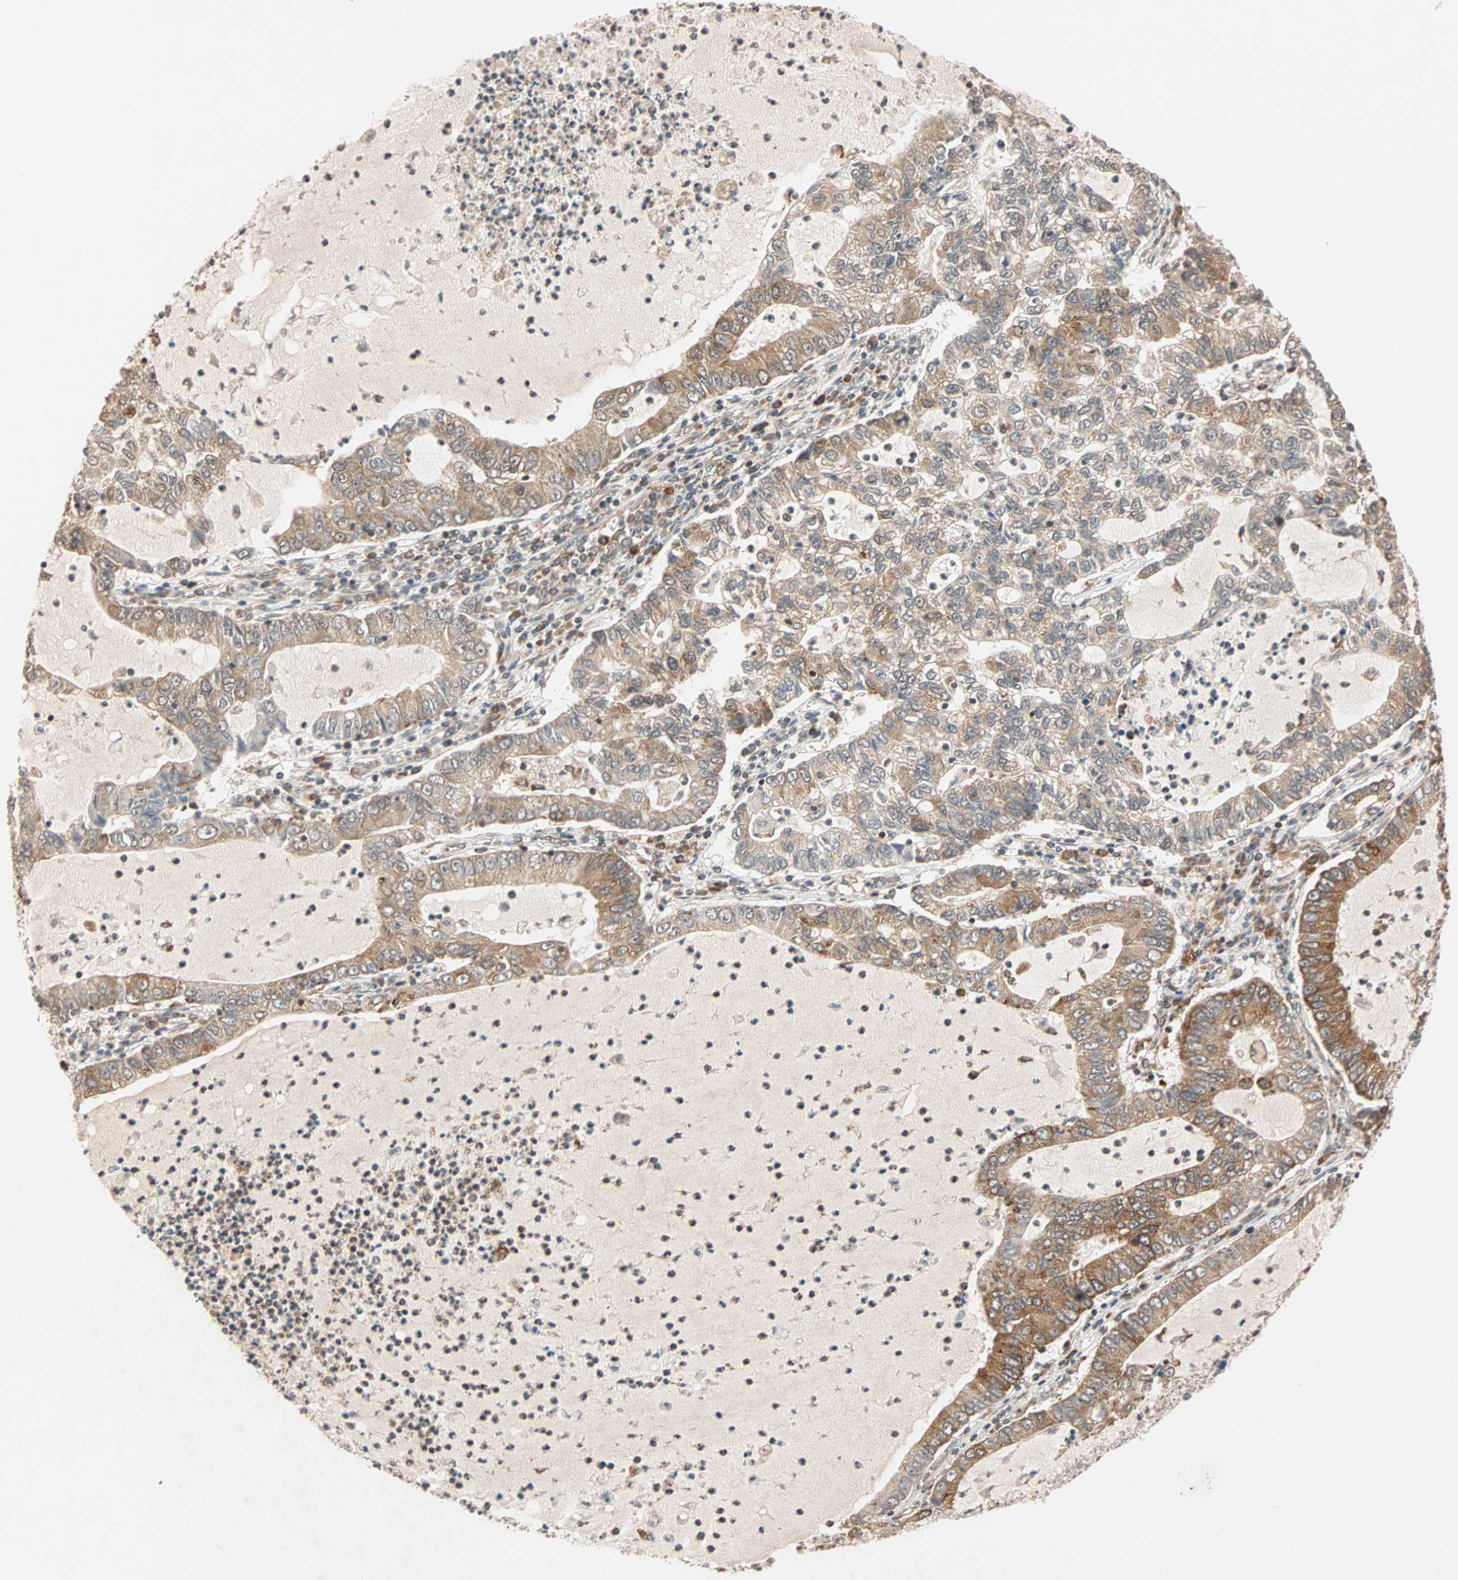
{"staining": {"intensity": "moderate", "quantity": "<25%", "location": "cytoplasmic/membranous"}, "tissue": "lung cancer", "cell_type": "Tumor cells", "image_type": "cancer", "snomed": [{"axis": "morphology", "description": "Adenocarcinoma, NOS"}, {"axis": "topography", "description": "Lung"}], "caption": "The photomicrograph demonstrates immunohistochemical staining of lung adenocarcinoma. There is moderate cytoplasmic/membranous expression is seen in about <25% of tumor cells.", "gene": "AUP1", "patient": {"sex": "female", "age": 51}}